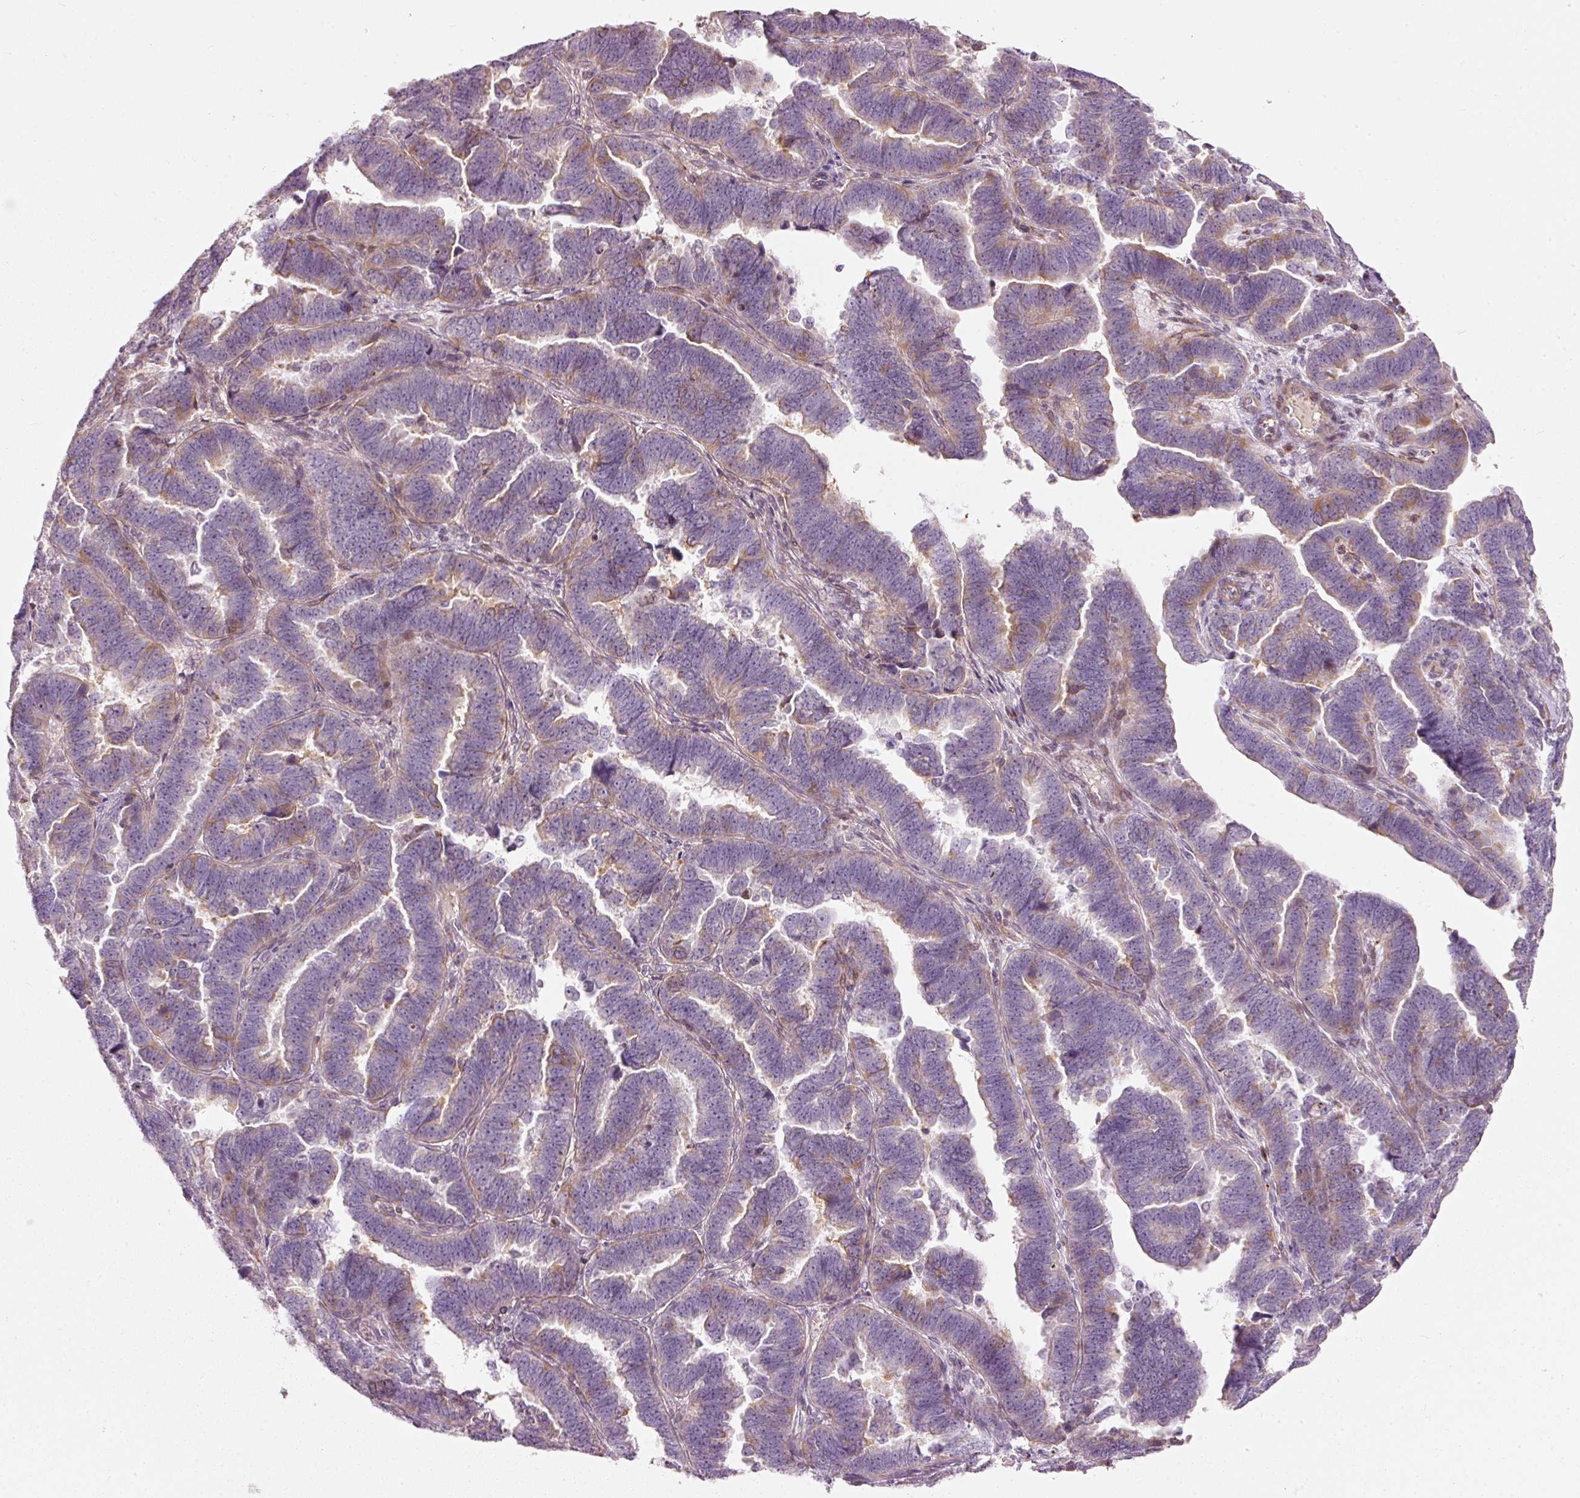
{"staining": {"intensity": "weak", "quantity": "<25%", "location": "cytoplasmic/membranous"}, "tissue": "endometrial cancer", "cell_type": "Tumor cells", "image_type": "cancer", "snomed": [{"axis": "morphology", "description": "Adenocarcinoma, NOS"}, {"axis": "topography", "description": "Endometrium"}], "caption": "Tumor cells show no significant protein staining in endometrial adenocarcinoma.", "gene": "SLC20A1", "patient": {"sex": "female", "age": 75}}